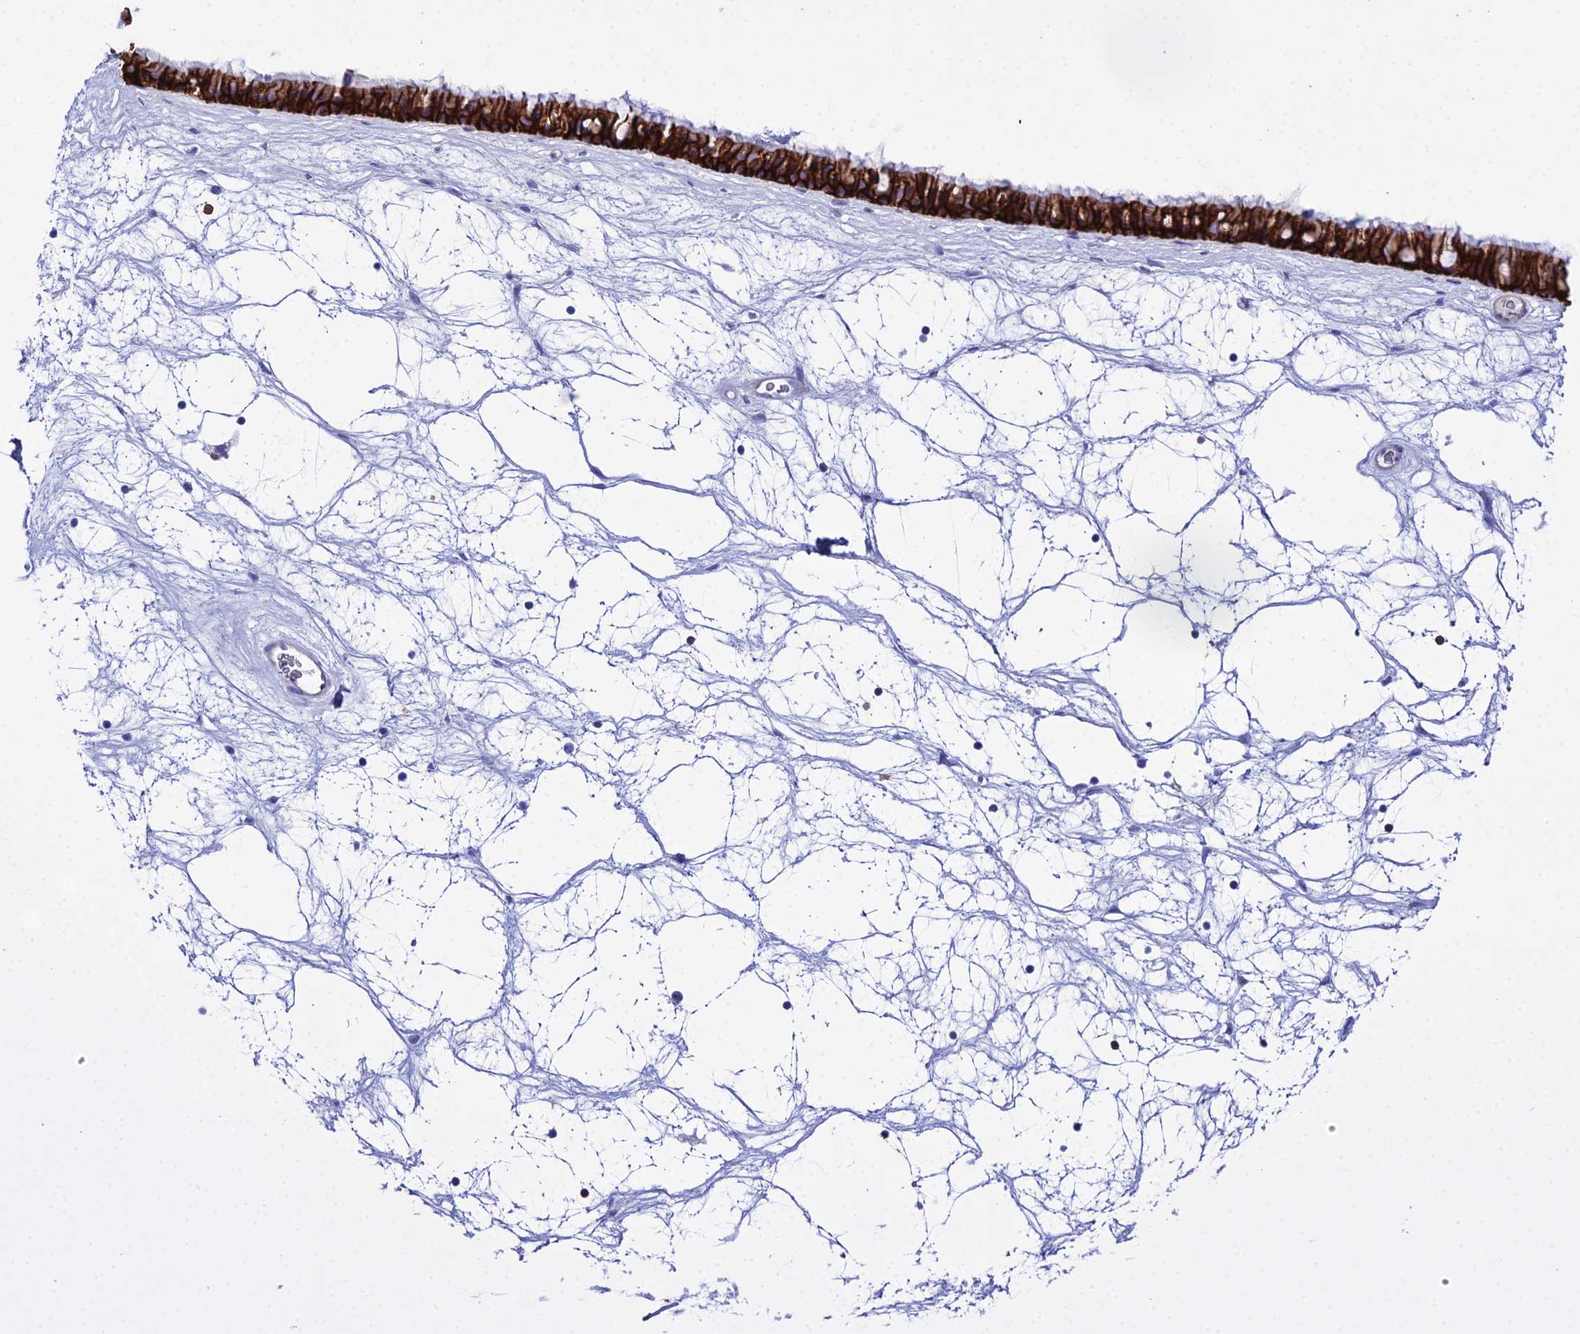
{"staining": {"intensity": "strong", "quantity": ">75%", "location": "cytoplasmic/membranous"}, "tissue": "nasopharynx", "cell_type": "Respiratory epithelial cells", "image_type": "normal", "snomed": [{"axis": "morphology", "description": "Normal tissue, NOS"}, {"axis": "topography", "description": "Nasopharynx"}], "caption": "A high-resolution micrograph shows immunohistochemistry (IHC) staining of normal nasopharynx, which shows strong cytoplasmic/membranous staining in approximately >75% of respiratory epithelial cells. (Stains: DAB in brown, nuclei in blue, Microscopy: brightfield microscopy at high magnification).", "gene": "OR1Q1", "patient": {"sex": "male", "age": 64}}